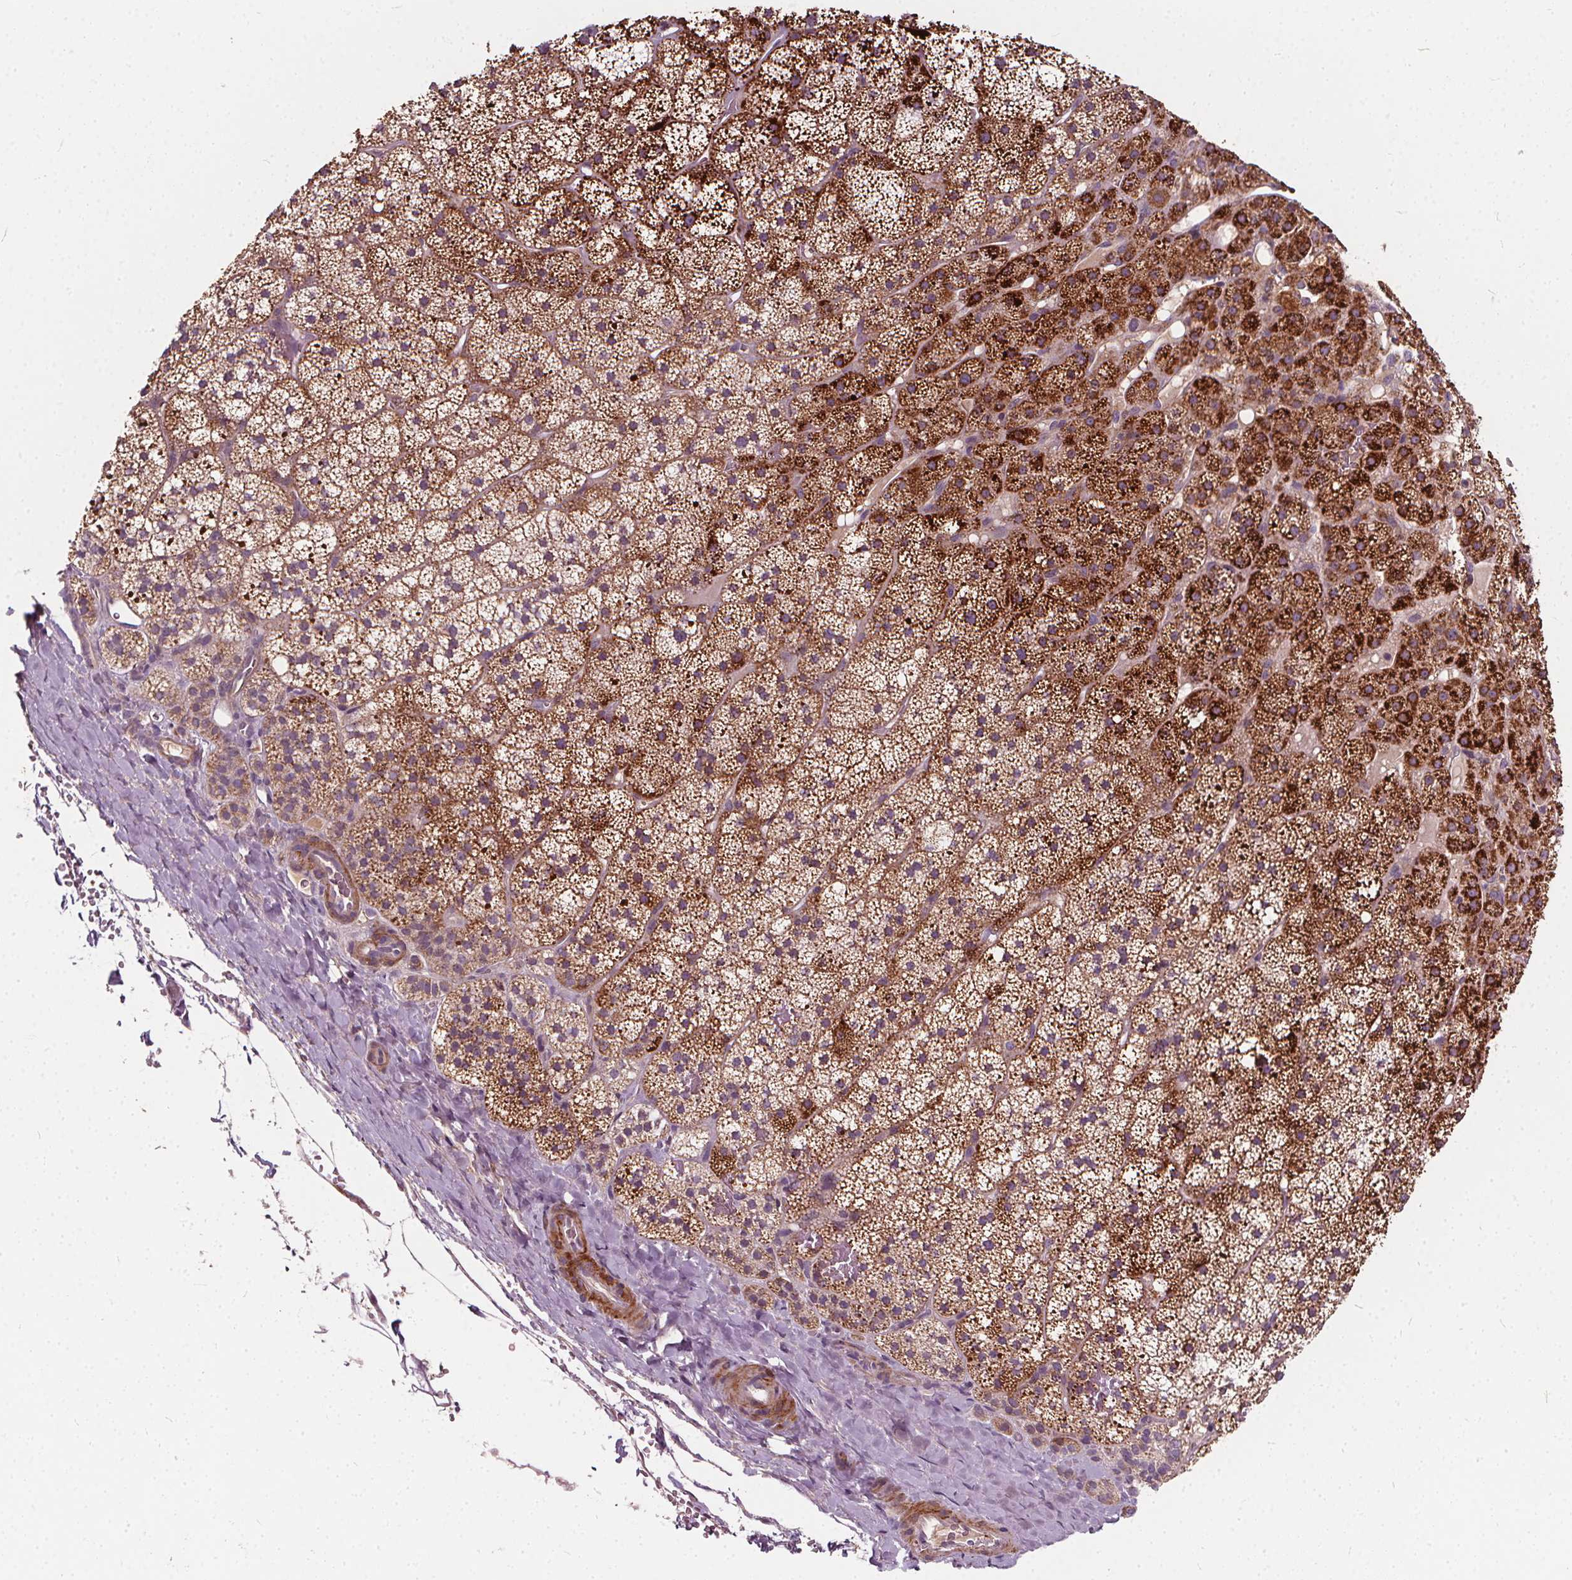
{"staining": {"intensity": "strong", "quantity": ">75%", "location": "cytoplasmic/membranous"}, "tissue": "adrenal gland", "cell_type": "Glandular cells", "image_type": "normal", "snomed": [{"axis": "morphology", "description": "Normal tissue, NOS"}, {"axis": "topography", "description": "Adrenal gland"}], "caption": "A high amount of strong cytoplasmic/membranous expression is appreciated in approximately >75% of glandular cells in benign adrenal gland.", "gene": "ORAI2", "patient": {"sex": "male", "age": 53}}